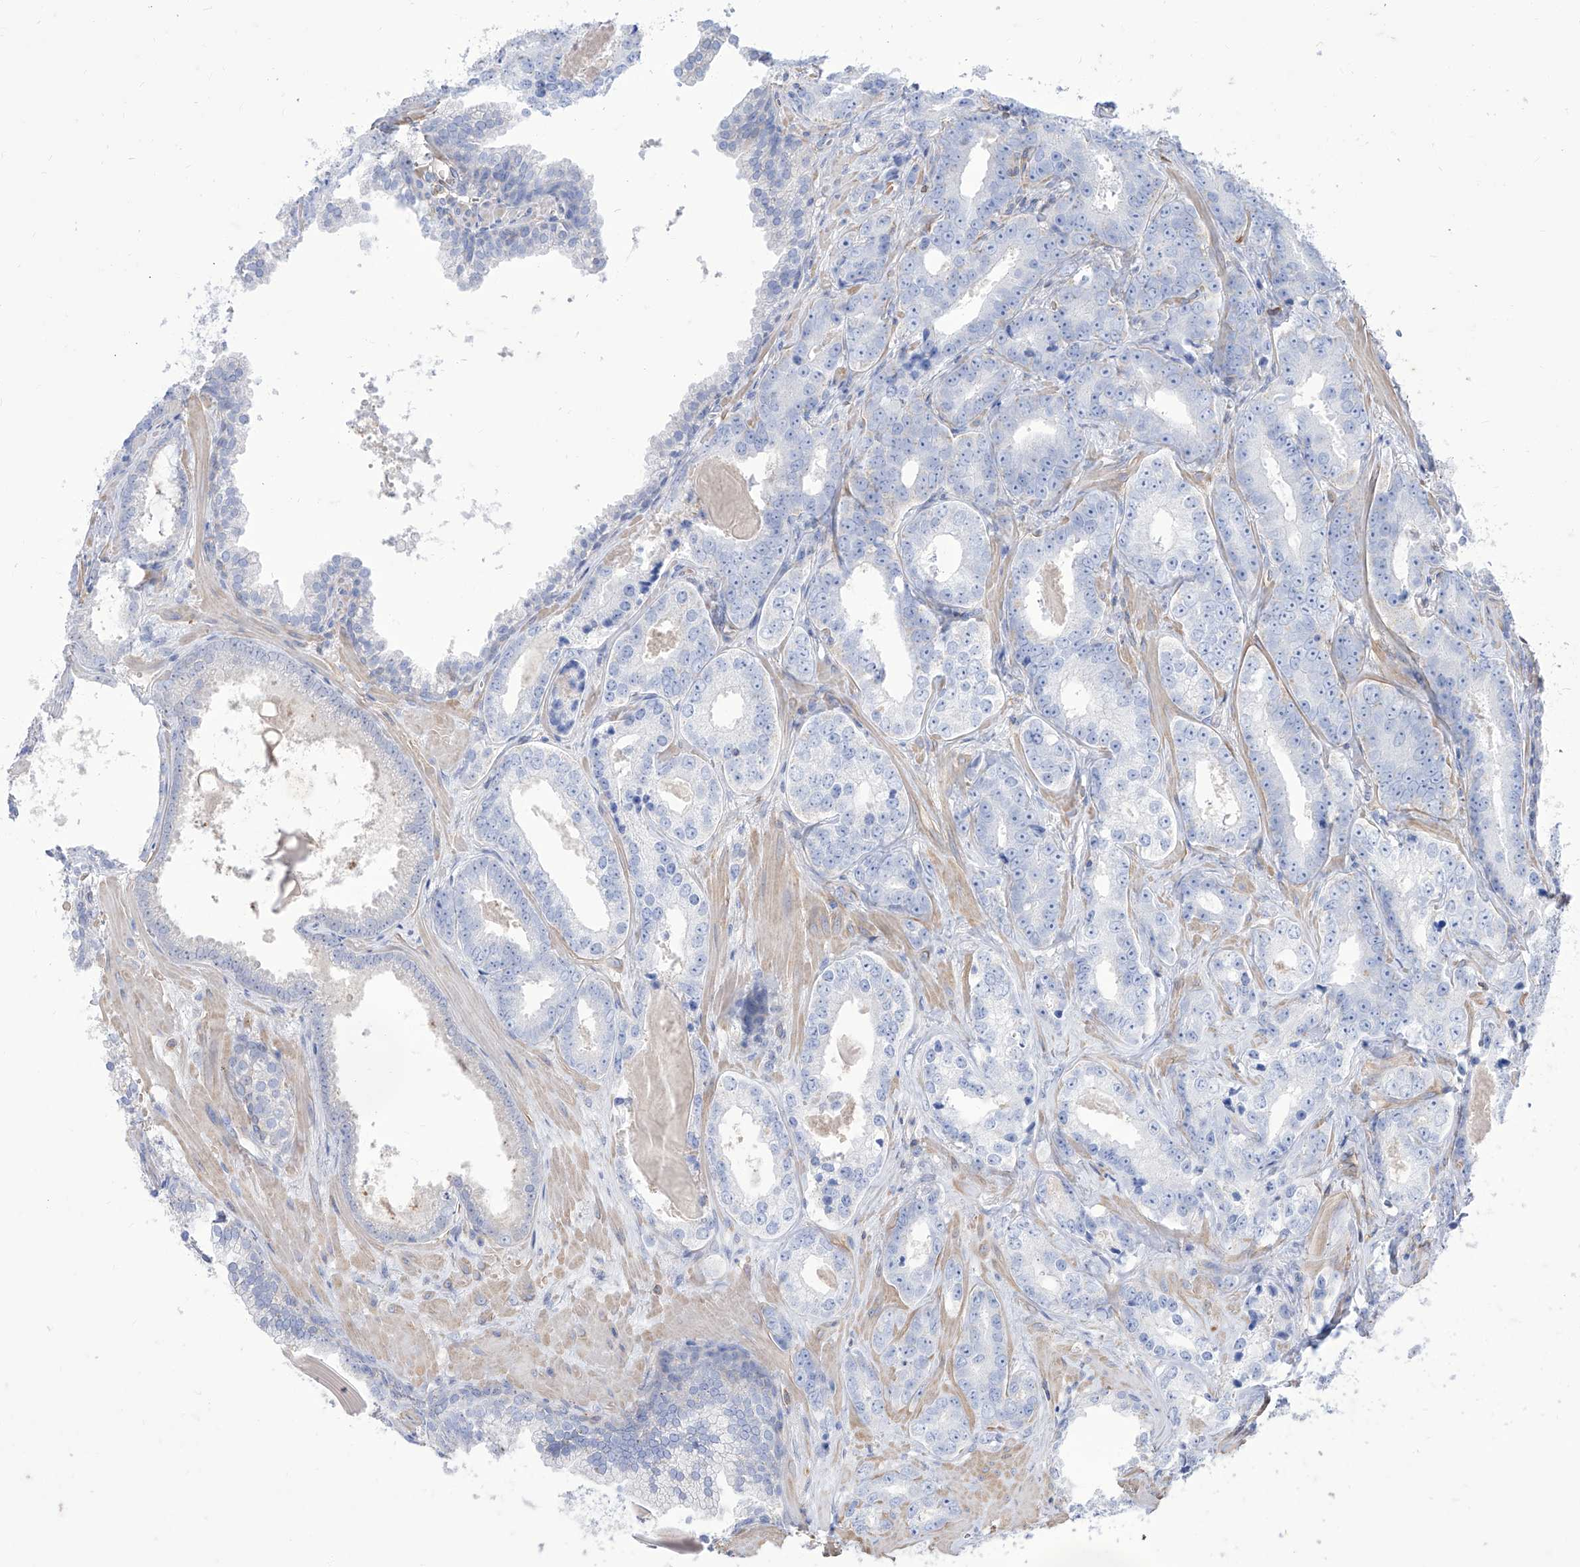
{"staining": {"intensity": "negative", "quantity": "none", "location": "none"}, "tissue": "prostate cancer", "cell_type": "Tumor cells", "image_type": "cancer", "snomed": [{"axis": "morphology", "description": "Adenocarcinoma, High grade"}, {"axis": "topography", "description": "Prostate"}], "caption": "This histopathology image is of prostate cancer (adenocarcinoma (high-grade)) stained with immunohistochemistry to label a protein in brown with the nuclei are counter-stained blue. There is no positivity in tumor cells. The staining is performed using DAB (3,3'-diaminobenzidine) brown chromogen with nuclei counter-stained in using hematoxylin.", "gene": "C1orf74", "patient": {"sex": "male", "age": 62}}